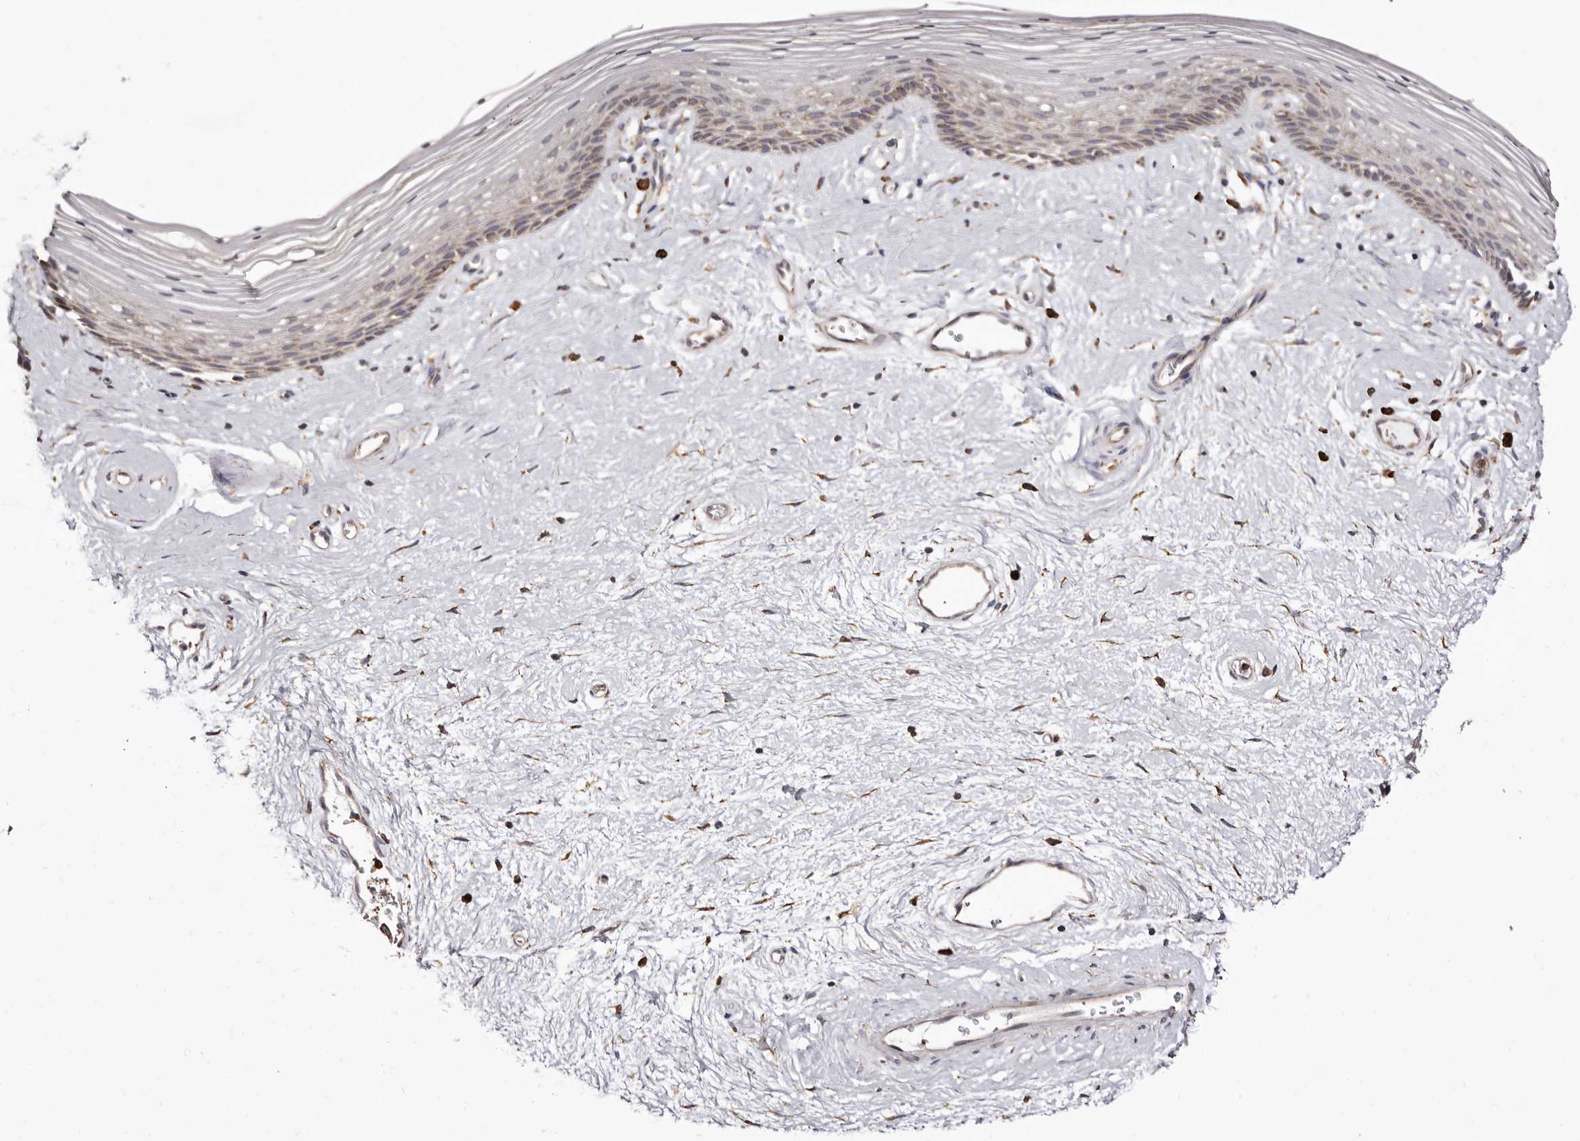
{"staining": {"intensity": "weak", "quantity": "25%-75%", "location": "cytoplasmic/membranous"}, "tissue": "vagina", "cell_type": "Squamous epithelial cells", "image_type": "normal", "snomed": [{"axis": "morphology", "description": "Normal tissue, NOS"}, {"axis": "topography", "description": "Vagina"}], "caption": "DAB (3,3'-diaminobenzidine) immunohistochemical staining of benign human vagina reveals weak cytoplasmic/membranous protein staining in about 25%-75% of squamous epithelial cells. Nuclei are stained in blue.", "gene": "ACBD6", "patient": {"sex": "female", "age": 46}}